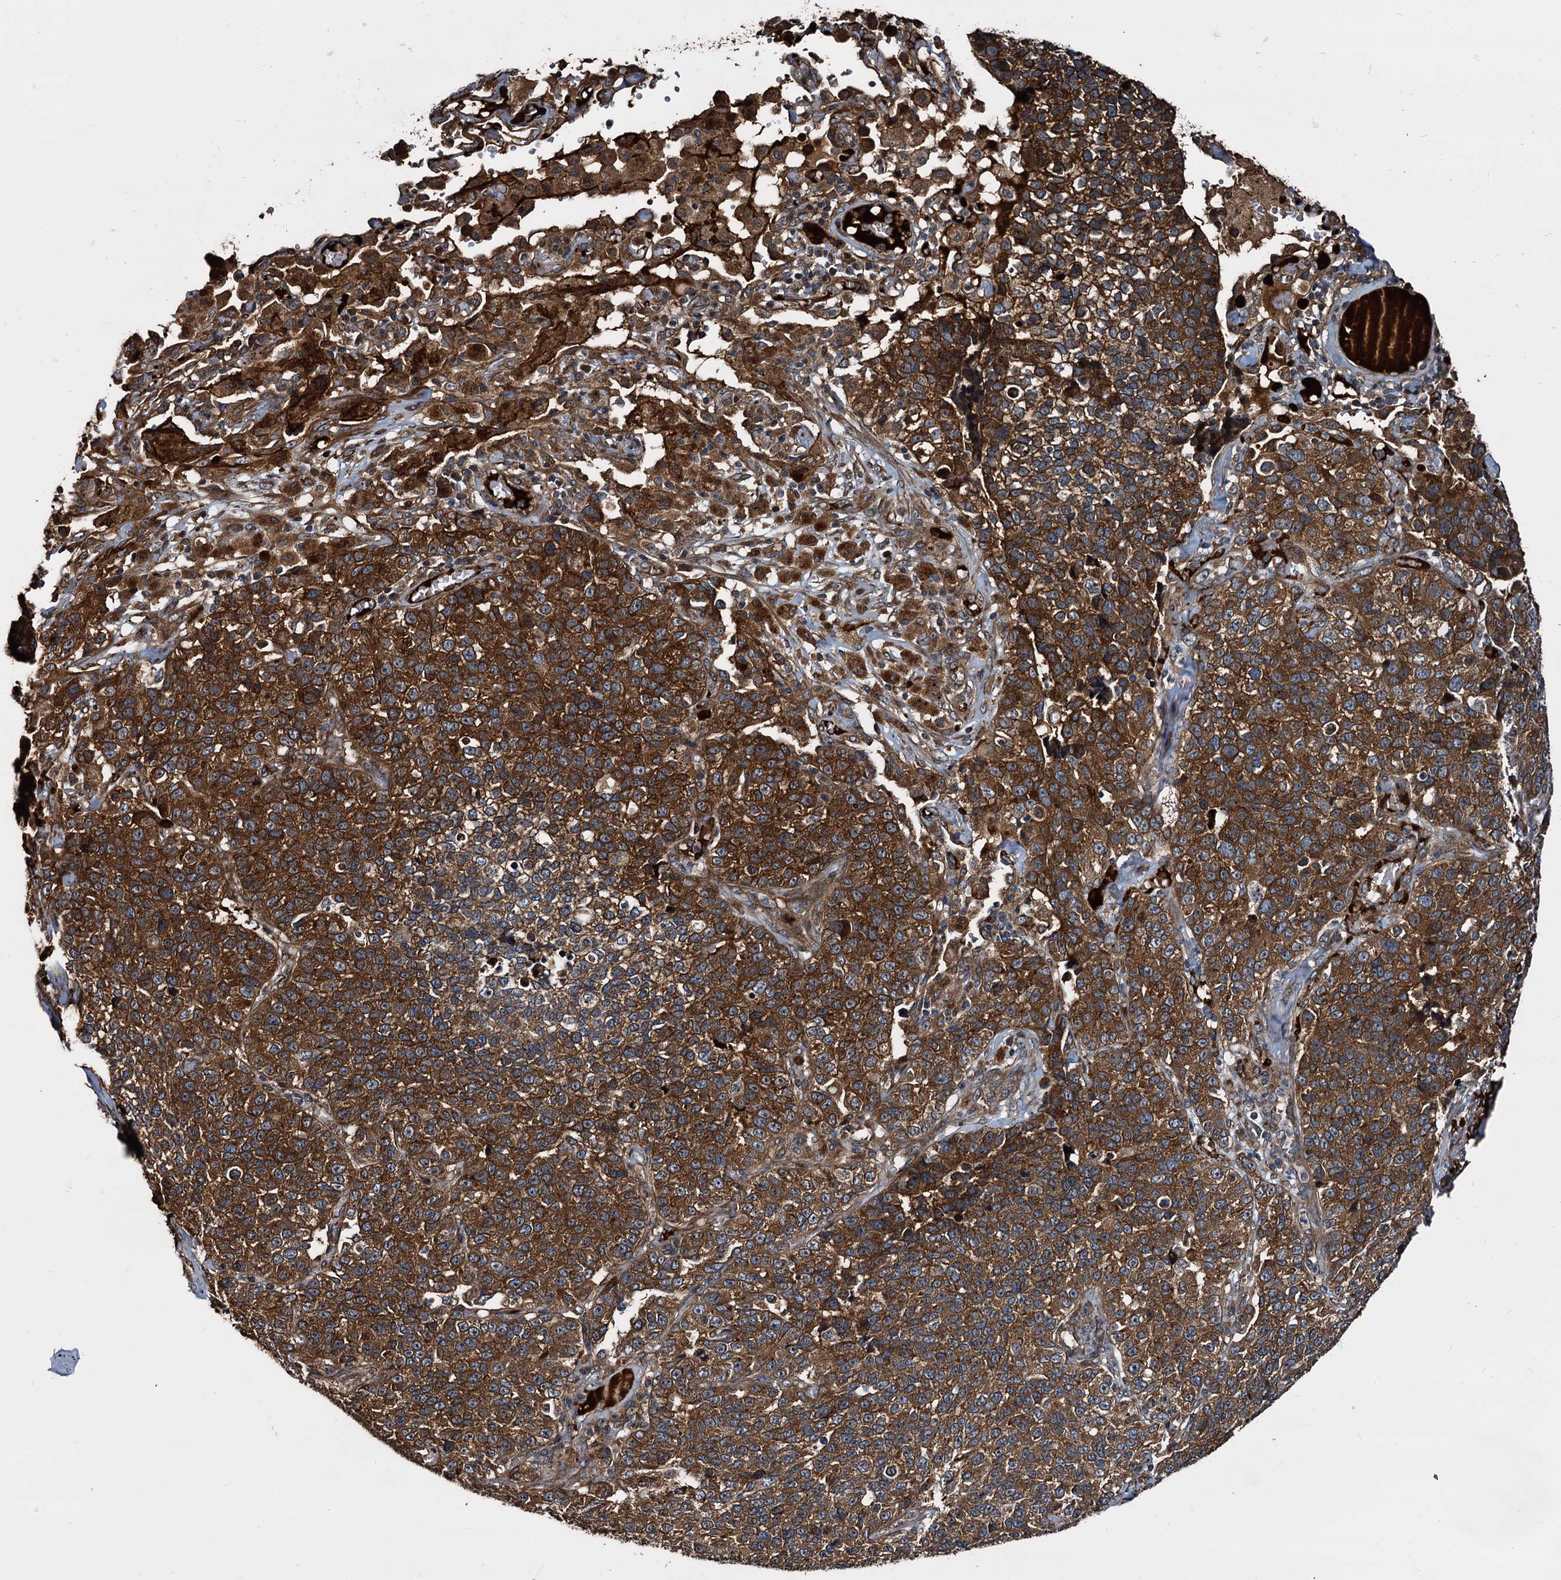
{"staining": {"intensity": "strong", "quantity": ">75%", "location": "cytoplasmic/membranous"}, "tissue": "lung cancer", "cell_type": "Tumor cells", "image_type": "cancer", "snomed": [{"axis": "morphology", "description": "Adenocarcinoma, NOS"}, {"axis": "topography", "description": "Lung"}], "caption": "Protein expression analysis of lung adenocarcinoma shows strong cytoplasmic/membranous staining in about >75% of tumor cells.", "gene": "PEX5", "patient": {"sex": "male", "age": 49}}